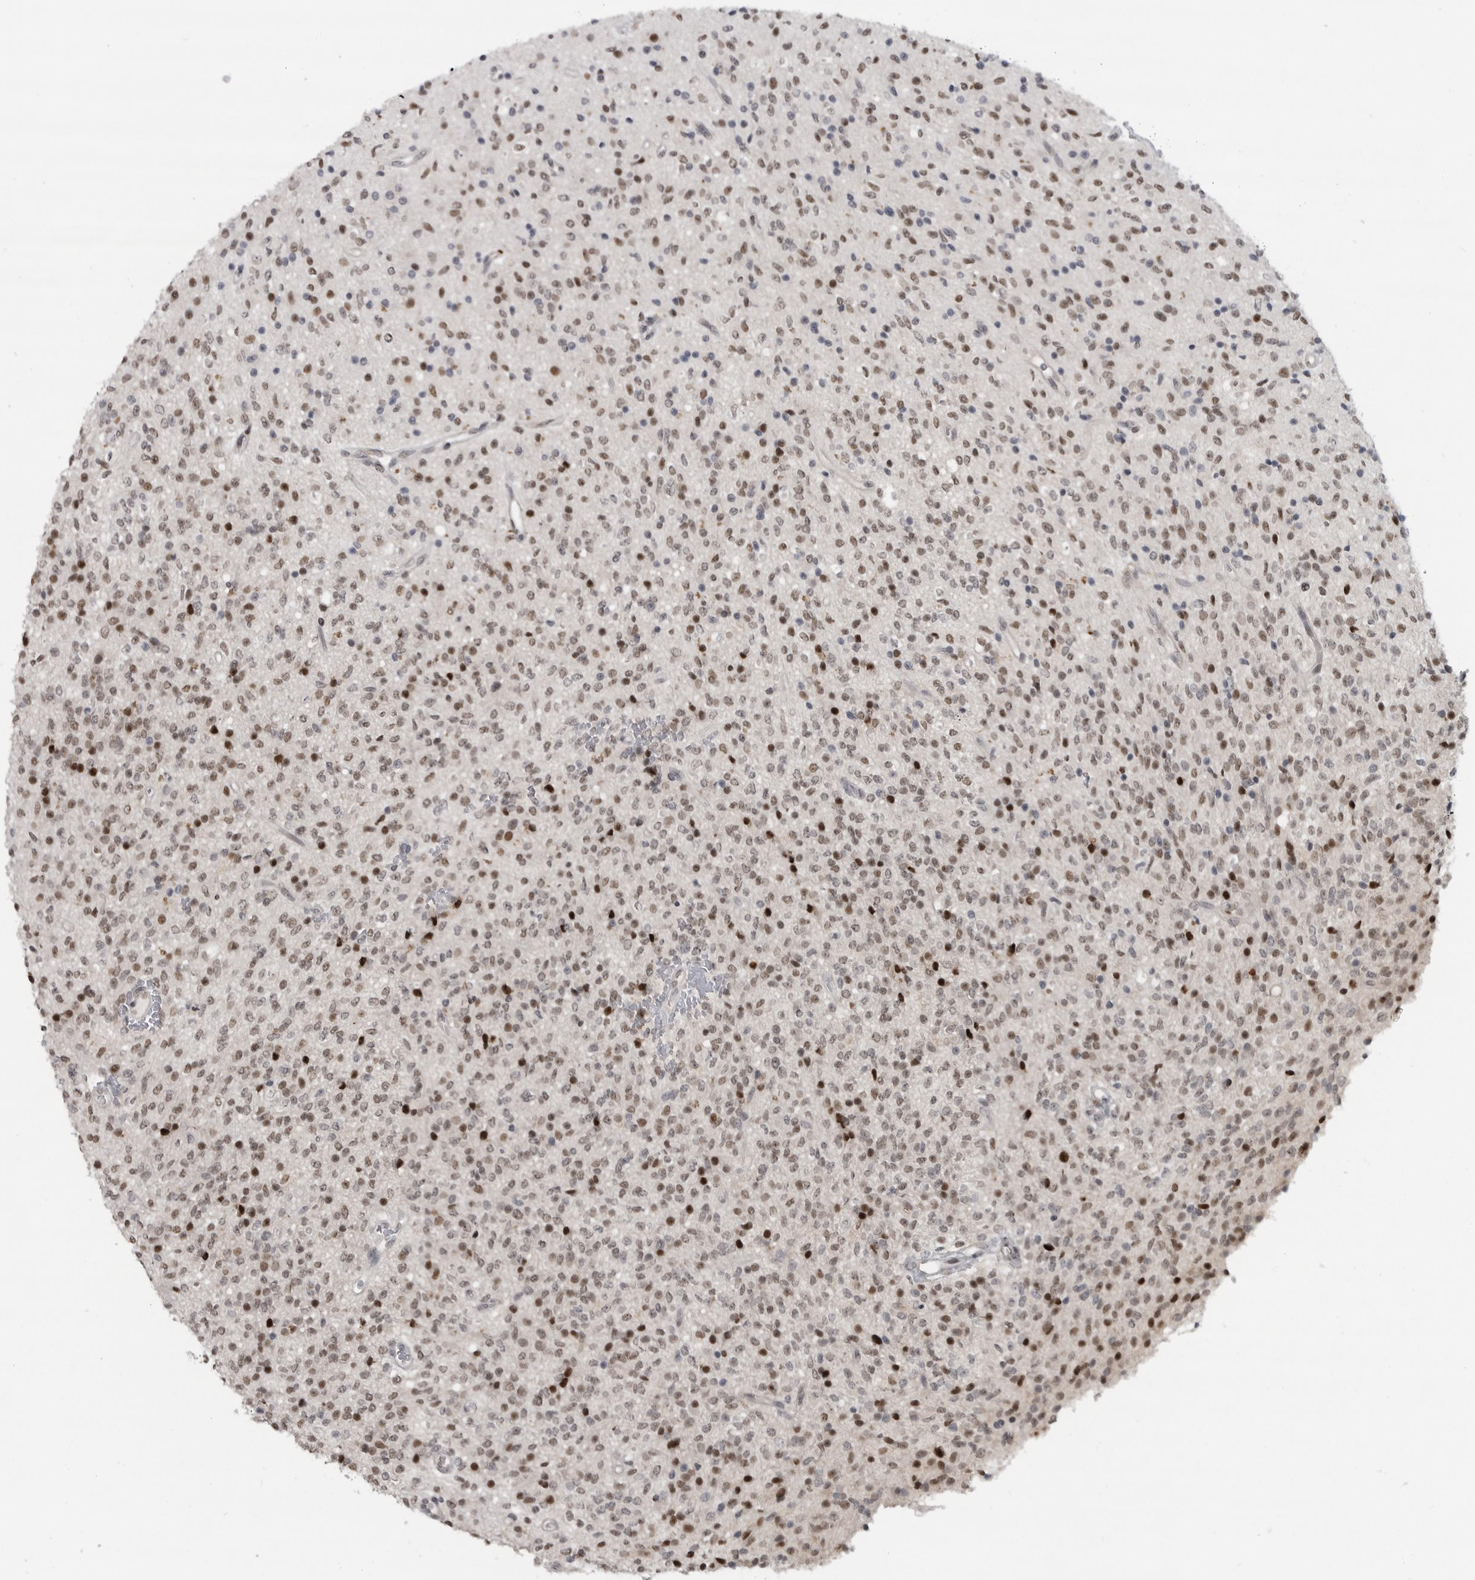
{"staining": {"intensity": "moderate", "quantity": ">75%", "location": "nuclear"}, "tissue": "glioma", "cell_type": "Tumor cells", "image_type": "cancer", "snomed": [{"axis": "morphology", "description": "Glioma, malignant, High grade"}, {"axis": "topography", "description": "Brain"}], "caption": "Immunohistochemical staining of human malignant glioma (high-grade) exhibits moderate nuclear protein positivity in approximately >75% of tumor cells. The staining is performed using DAB (3,3'-diaminobenzidine) brown chromogen to label protein expression. The nuclei are counter-stained blue using hematoxylin.", "gene": "C8orf58", "patient": {"sex": "male", "age": 34}}